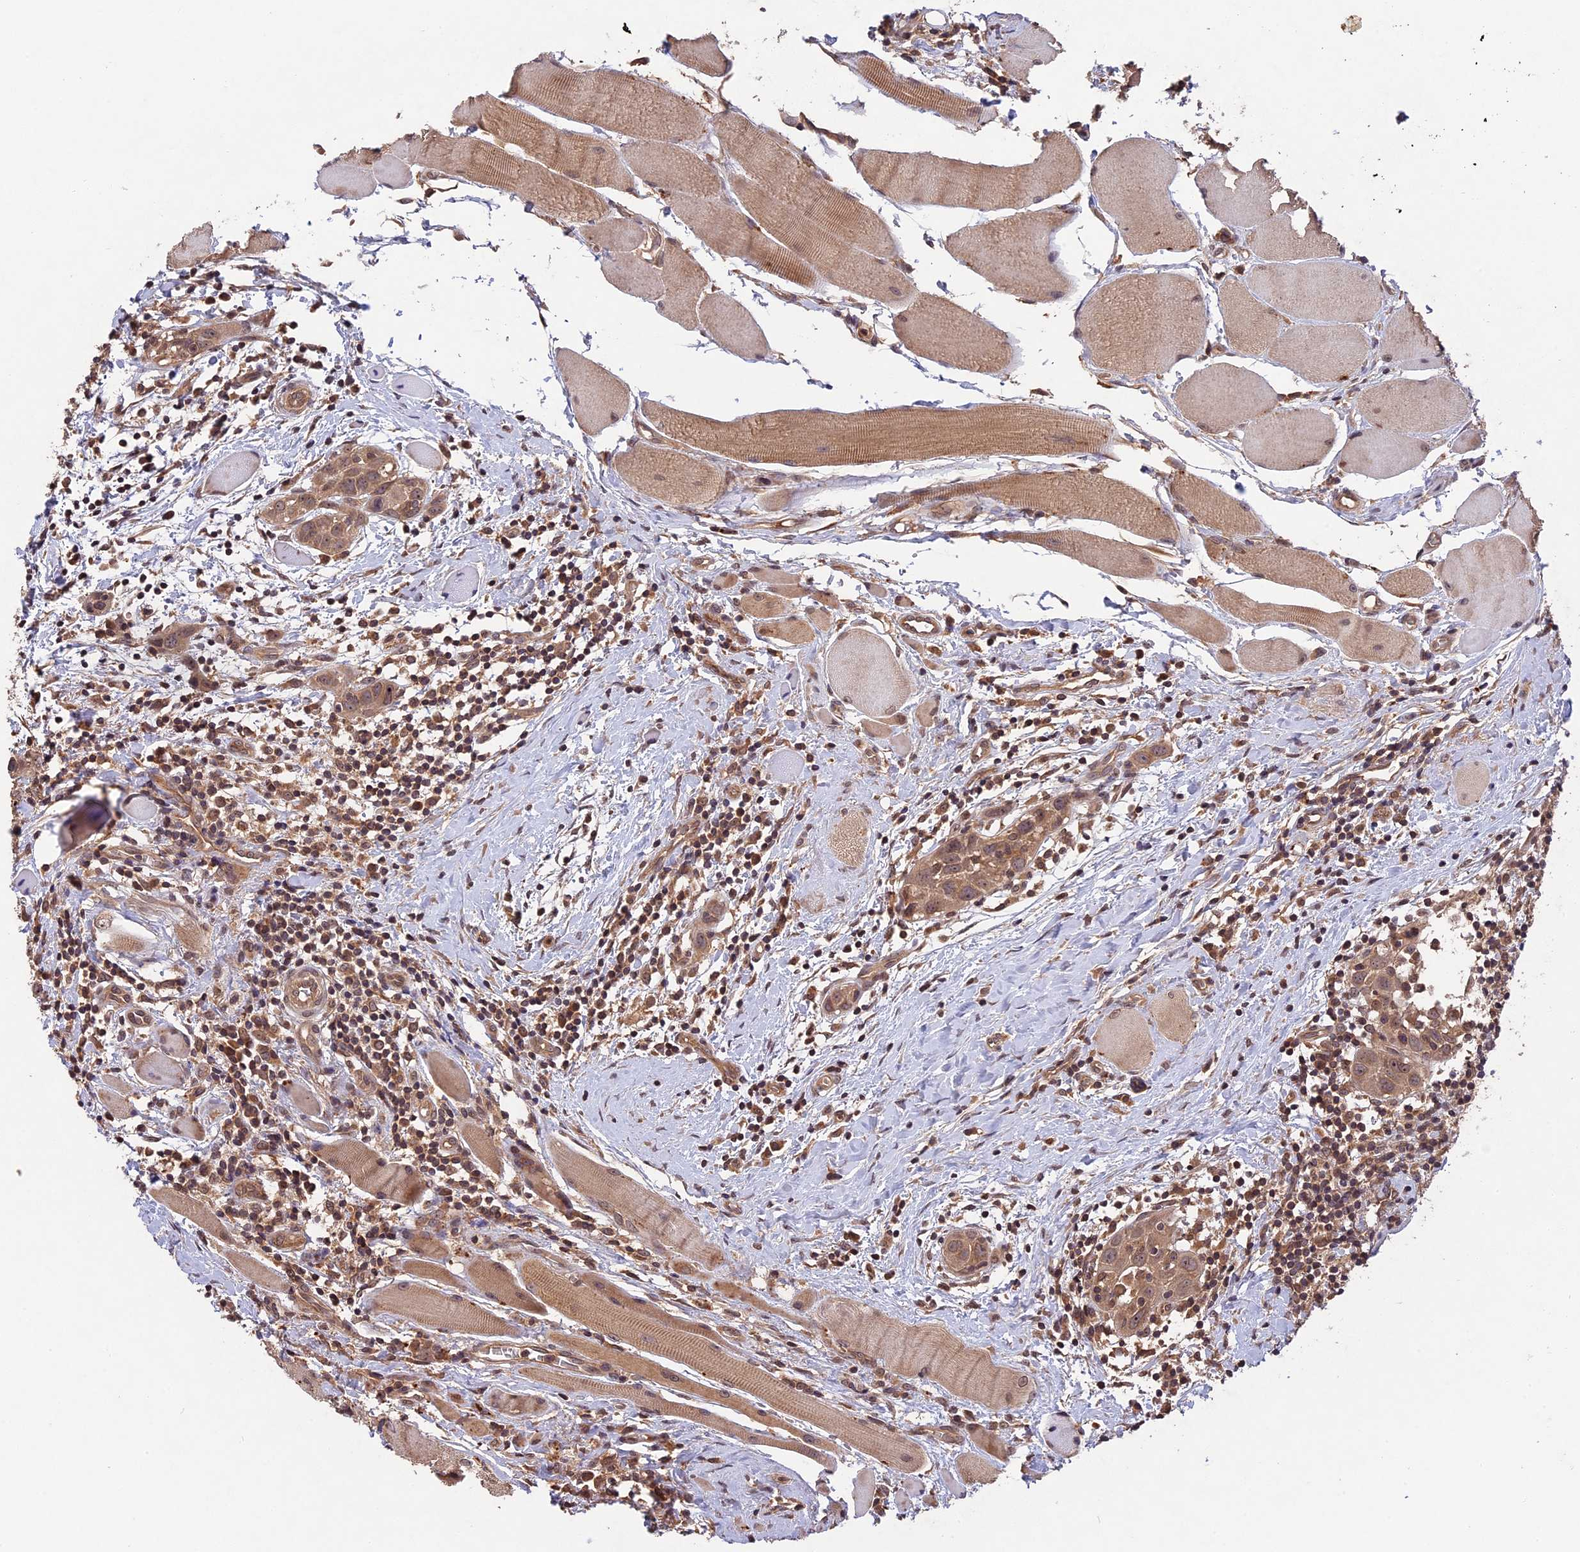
{"staining": {"intensity": "weak", "quantity": ">75%", "location": "cytoplasmic/membranous,nuclear"}, "tissue": "head and neck cancer", "cell_type": "Tumor cells", "image_type": "cancer", "snomed": [{"axis": "morphology", "description": "Squamous cell carcinoma, NOS"}, {"axis": "topography", "description": "Oral tissue"}, {"axis": "topography", "description": "Head-Neck"}], "caption": "Weak cytoplasmic/membranous and nuclear staining for a protein is seen in about >75% of tumor cells of head and neck squamous cell carcinoma using immunohistochemistry (IHC).", "gene": "CHAC1", "patient": {"sex": "female", "age": 50}}